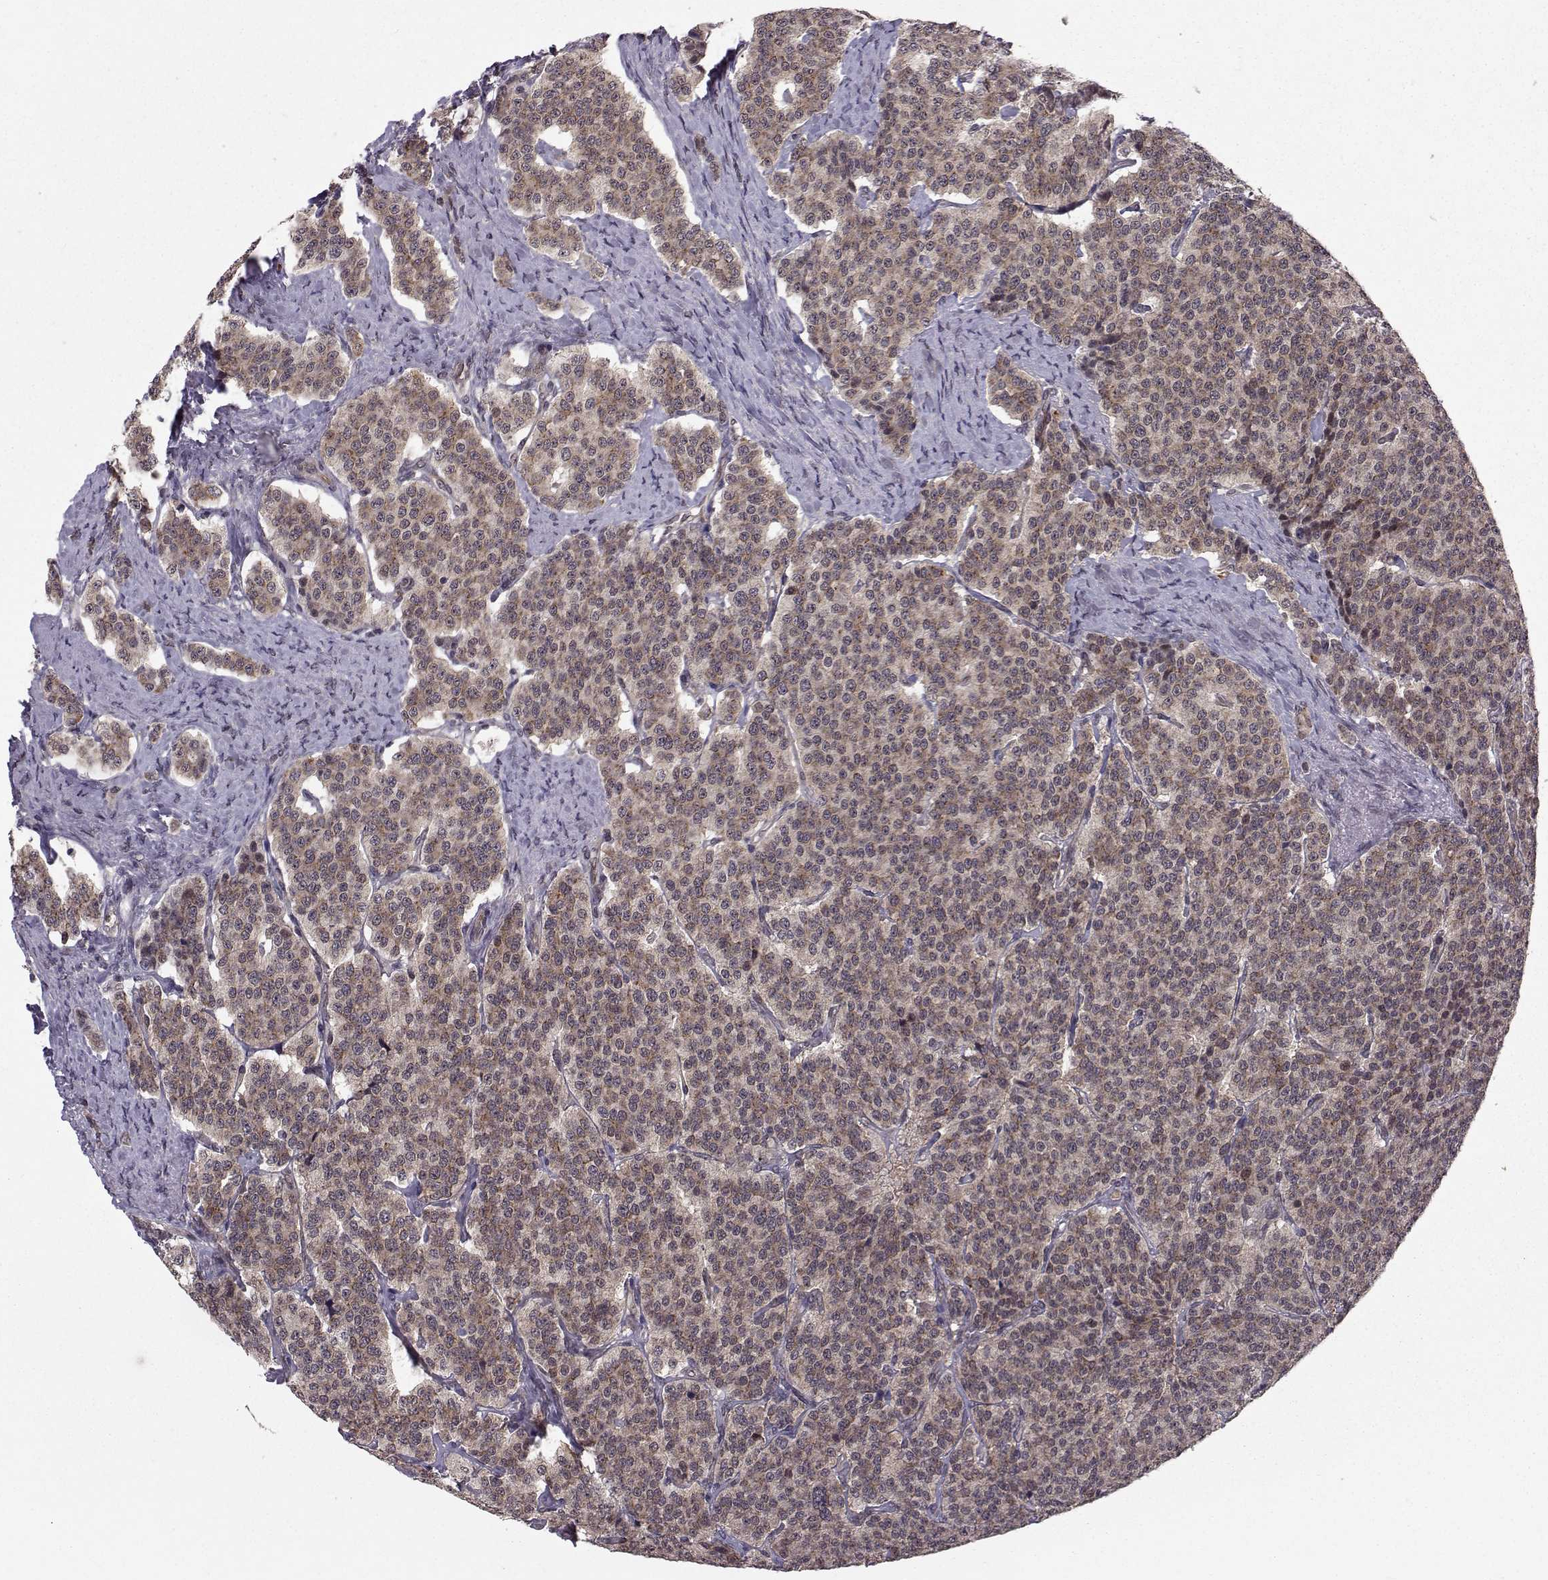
{"staining": {"intensity": "moderate", "quantity": "25%-75%", "location": "cytoplasmic/membranous"}, "tissue": "carcinoid", "cell_type": "Tumor cells", "image_type": "cancer", "snomed": [{"axis": "morphology", "description": "Carcinoid, malignant, NOS"}, {"axis": "topography", "description": "Small intestine"}], "caption": "Protein expression analysis of carcinoid demonstrates moderate cytoplasmic/membranous expression in approximately 25%-75% of tumor cells.", "gene": "PKN2", "patient": {"sex": "female", "age": 58}}